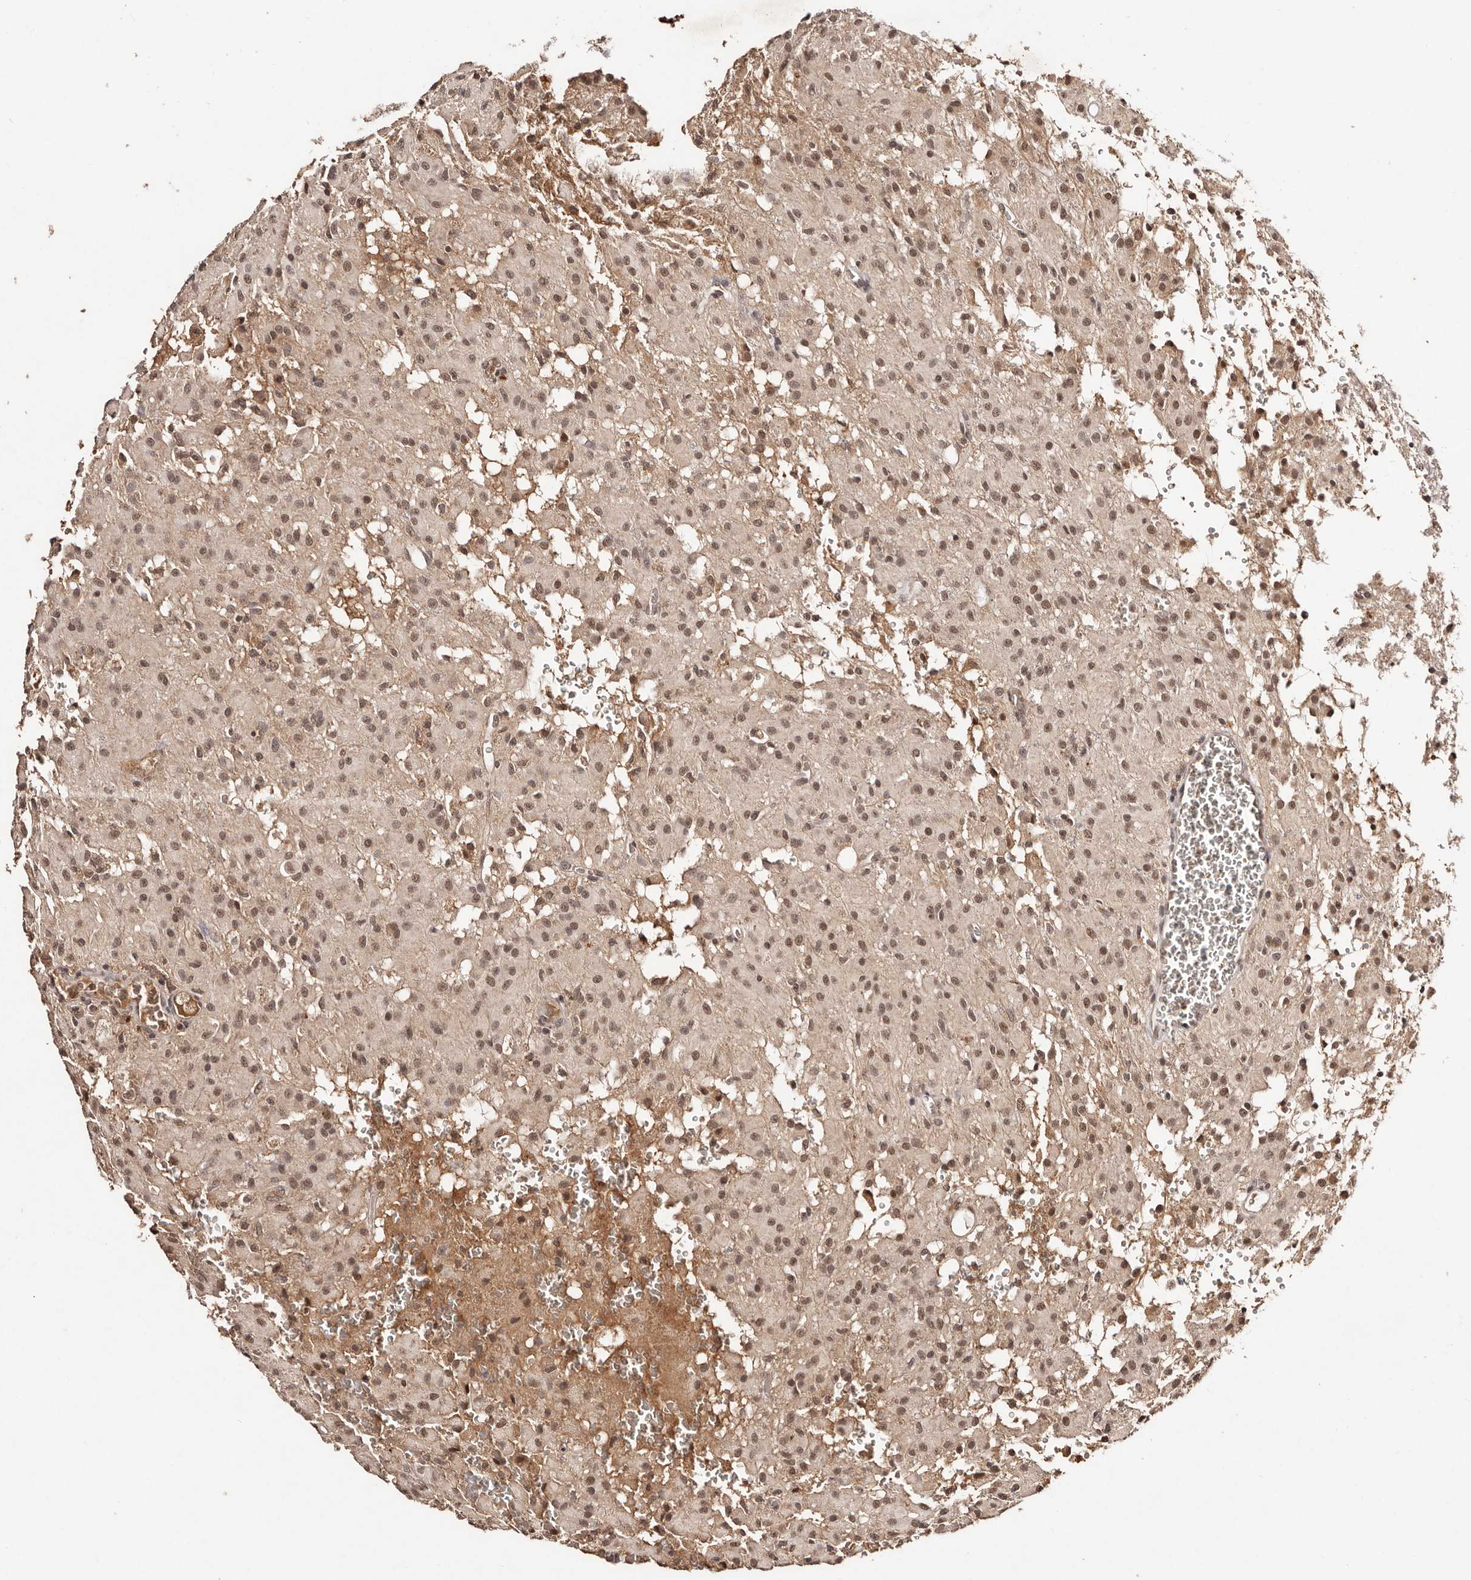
{"staining": {"intensity": "moderate", "quantity": ">75%", "location": "nuclear"}, "tissue": "glioma", "cell_type": "Tumor cells", "image_type": "cancer", "snomed": [{"axis": "morphology", "description": "Glioma, malignant, High grade"}, {"axis": "topography", "description": "Brain"}], "caption": "Malignant glioma (high-grade) tissue demonstrates moderate nuclear staining in about >75% of tumor cells, visualized by immunohistochemistry.", "gene": "BICRAL", "patient": {"sex": "female", "age": 59}}